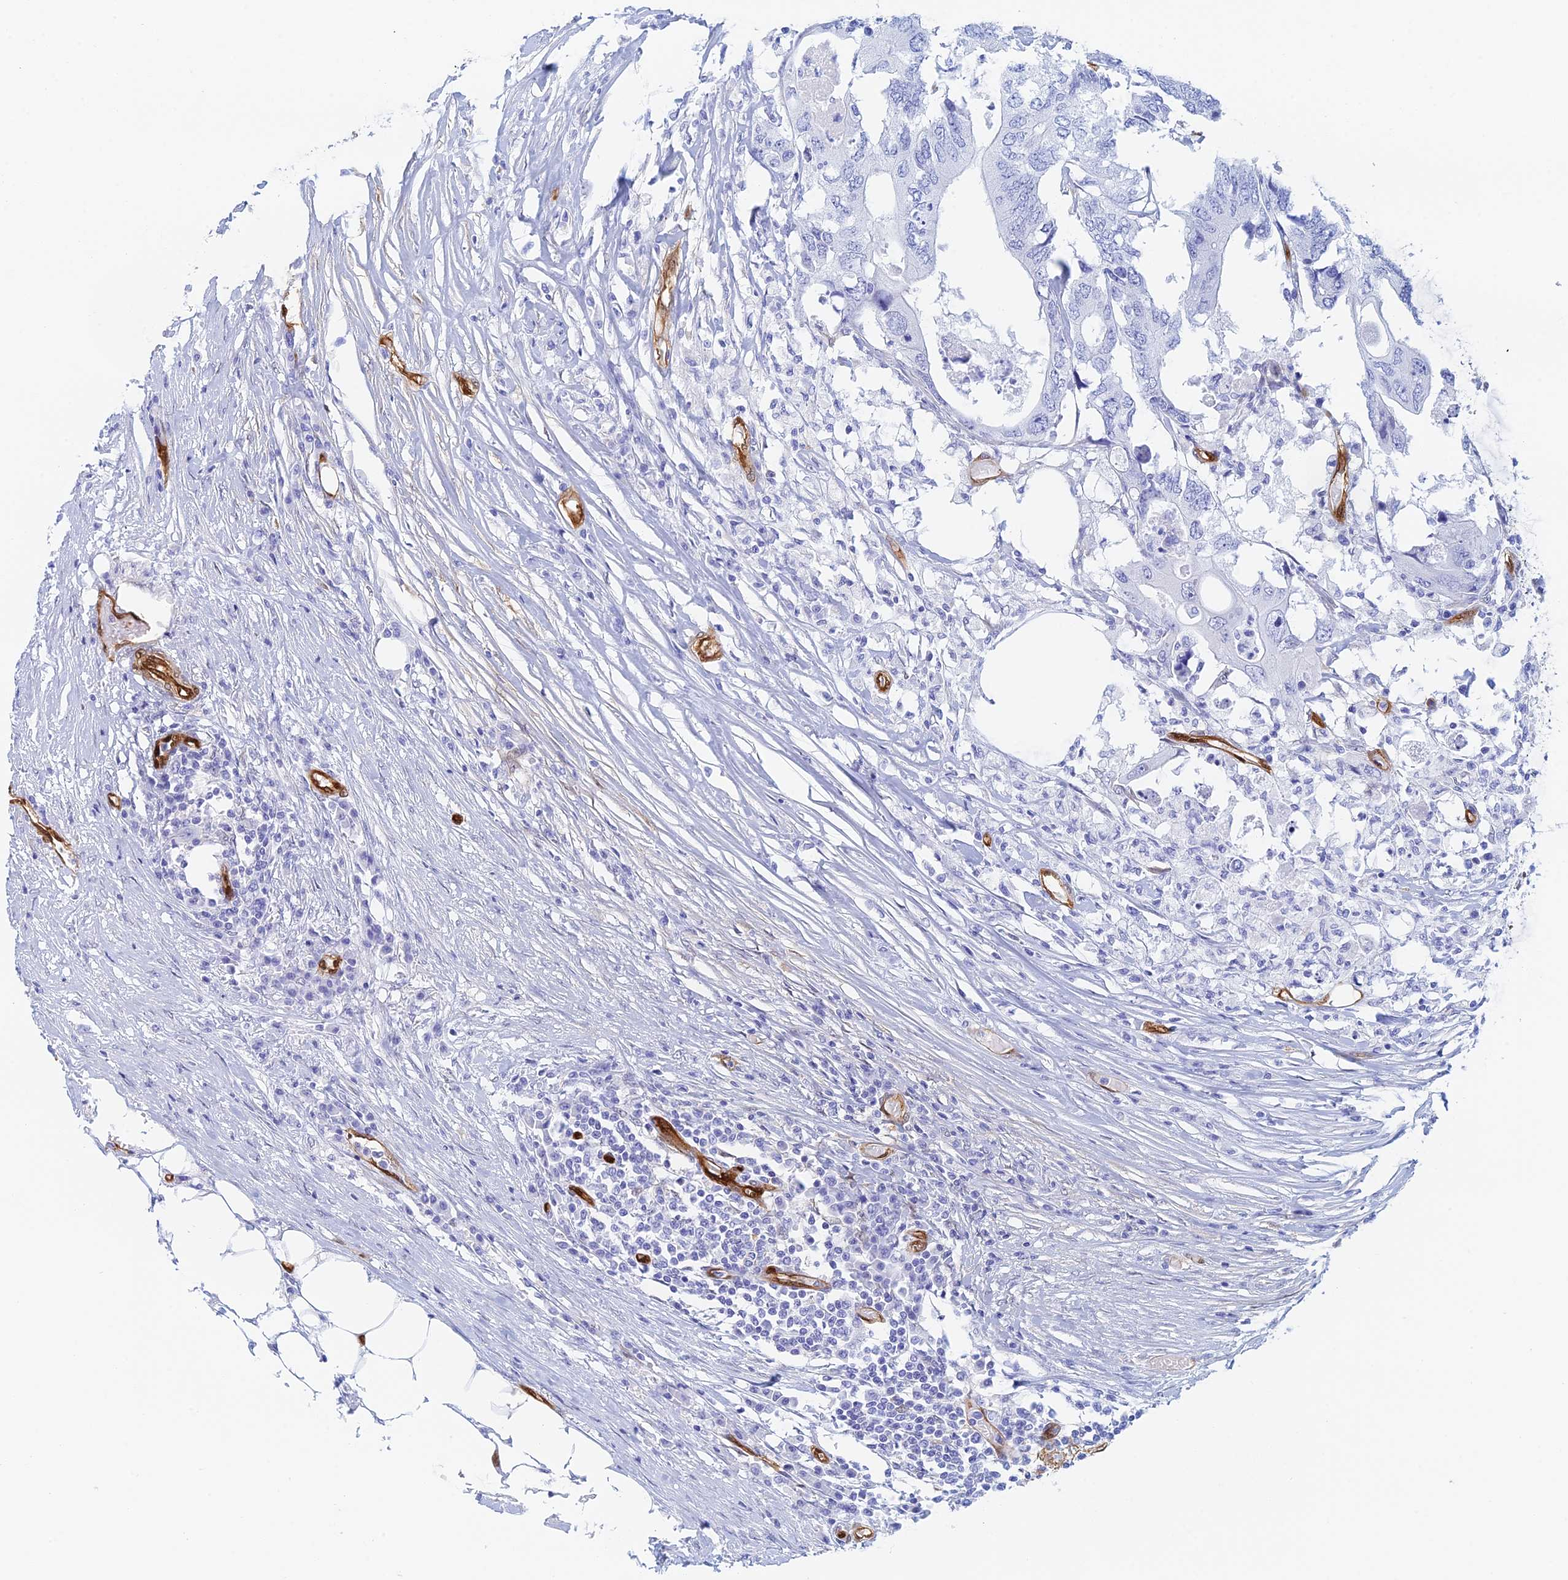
{"staining": {"intensity": "negative", "quantity": "none", "location": "none"}, "tissue": "colorectal cancer", "cell_type": "Tumor cells", "image_type": "cancer", "snomed": [{"axis": "morphology", "description": "Adenocarcinoma, NOS"}, {"axis": "topography", "description": "Colon"}], "caption": "Colorectal cancer stained for a protein using immunohistochemistry displays no expression tumor cells.", "gene": "CRIP2", "patient": {"sex": "male", "age": 71}}